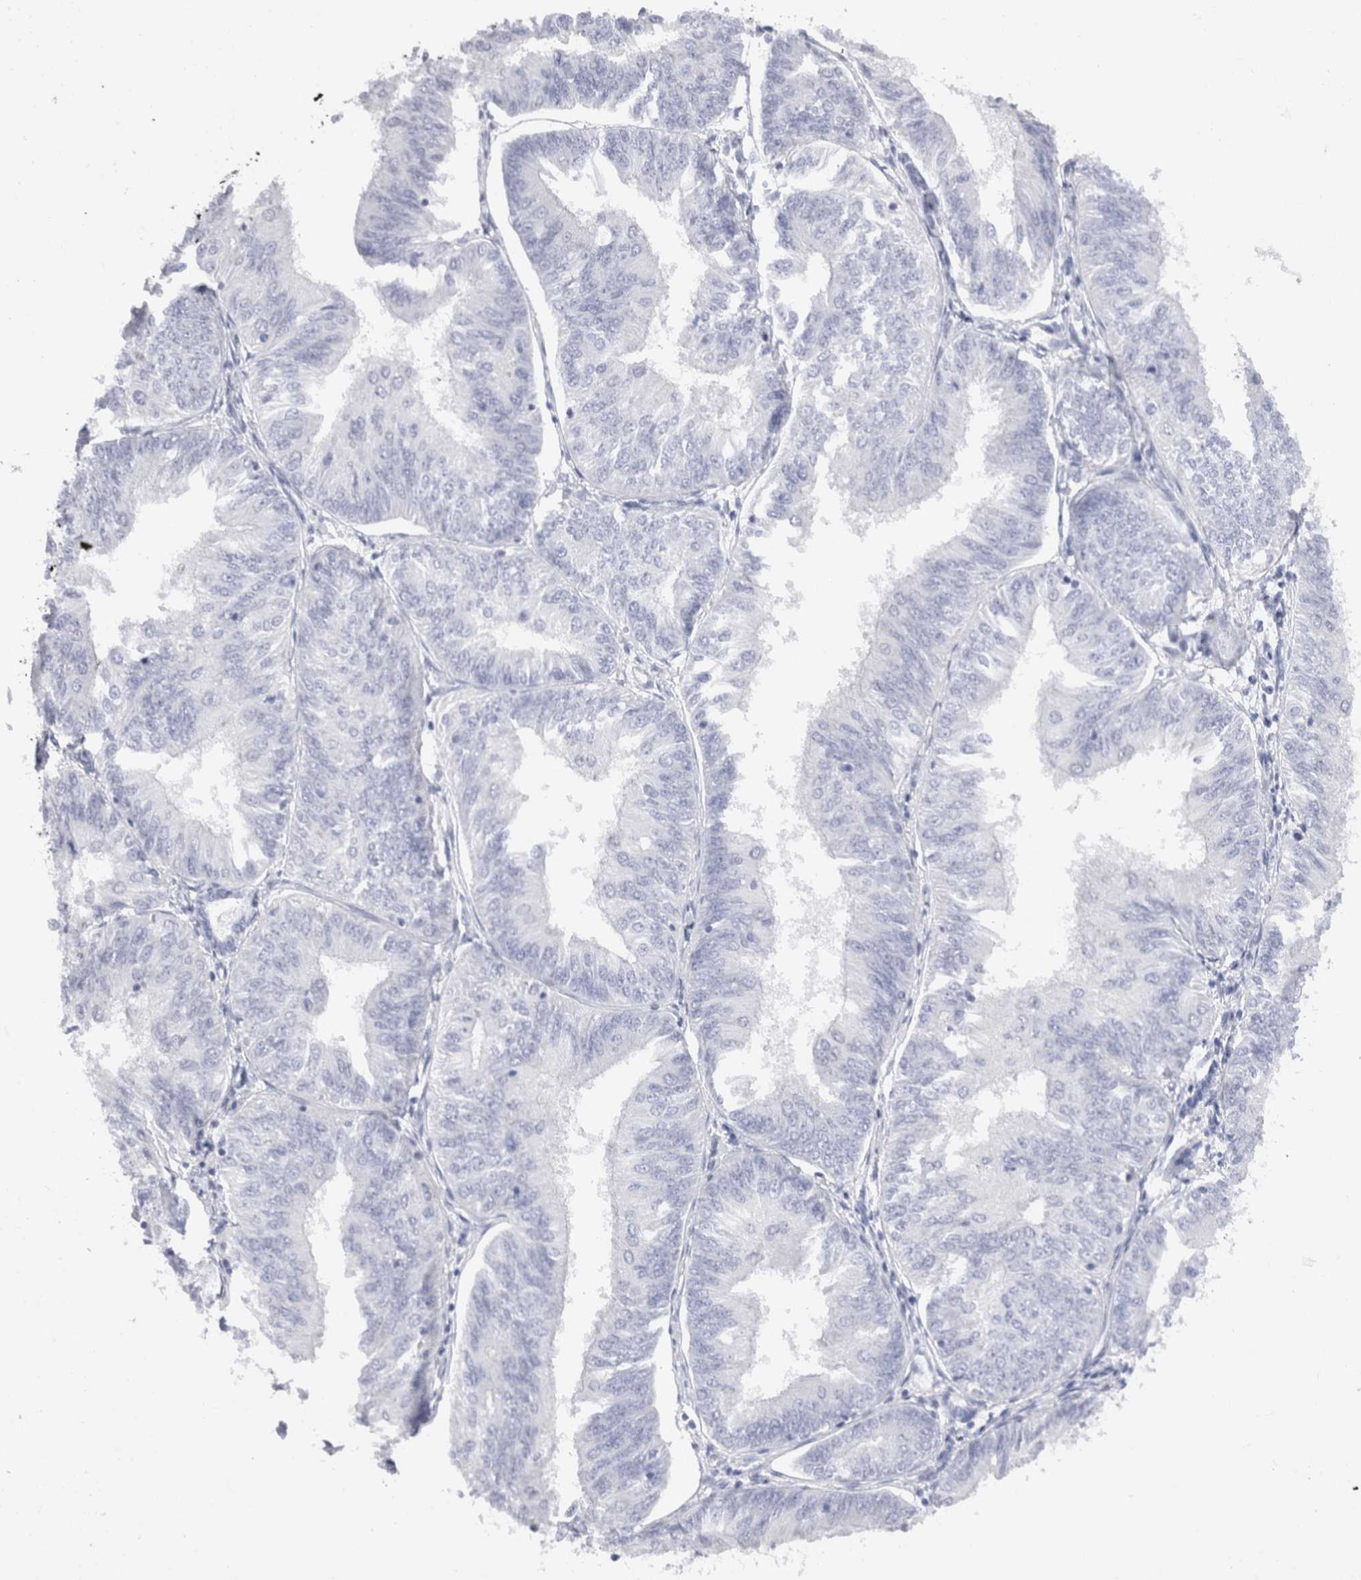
{"staining": {"intensity": "negative", "quantity": "none", "location": "none"}, "tissue": "endometrial cancer", "cell_type": "Tumor cells", "image_type": "cancer", "snomed": [{"axis": "morphology", "description": "Adenocarcinoma, NOS"}, {"axis": "topography", "description": "Endometrium"}], "caption": "Protein analysis of adenocarcinoma (endometrial) exhibits no significant positivity in tumor cells.", "gene": "C9orf50", "patient": {"sex": "female", "age": 58}}